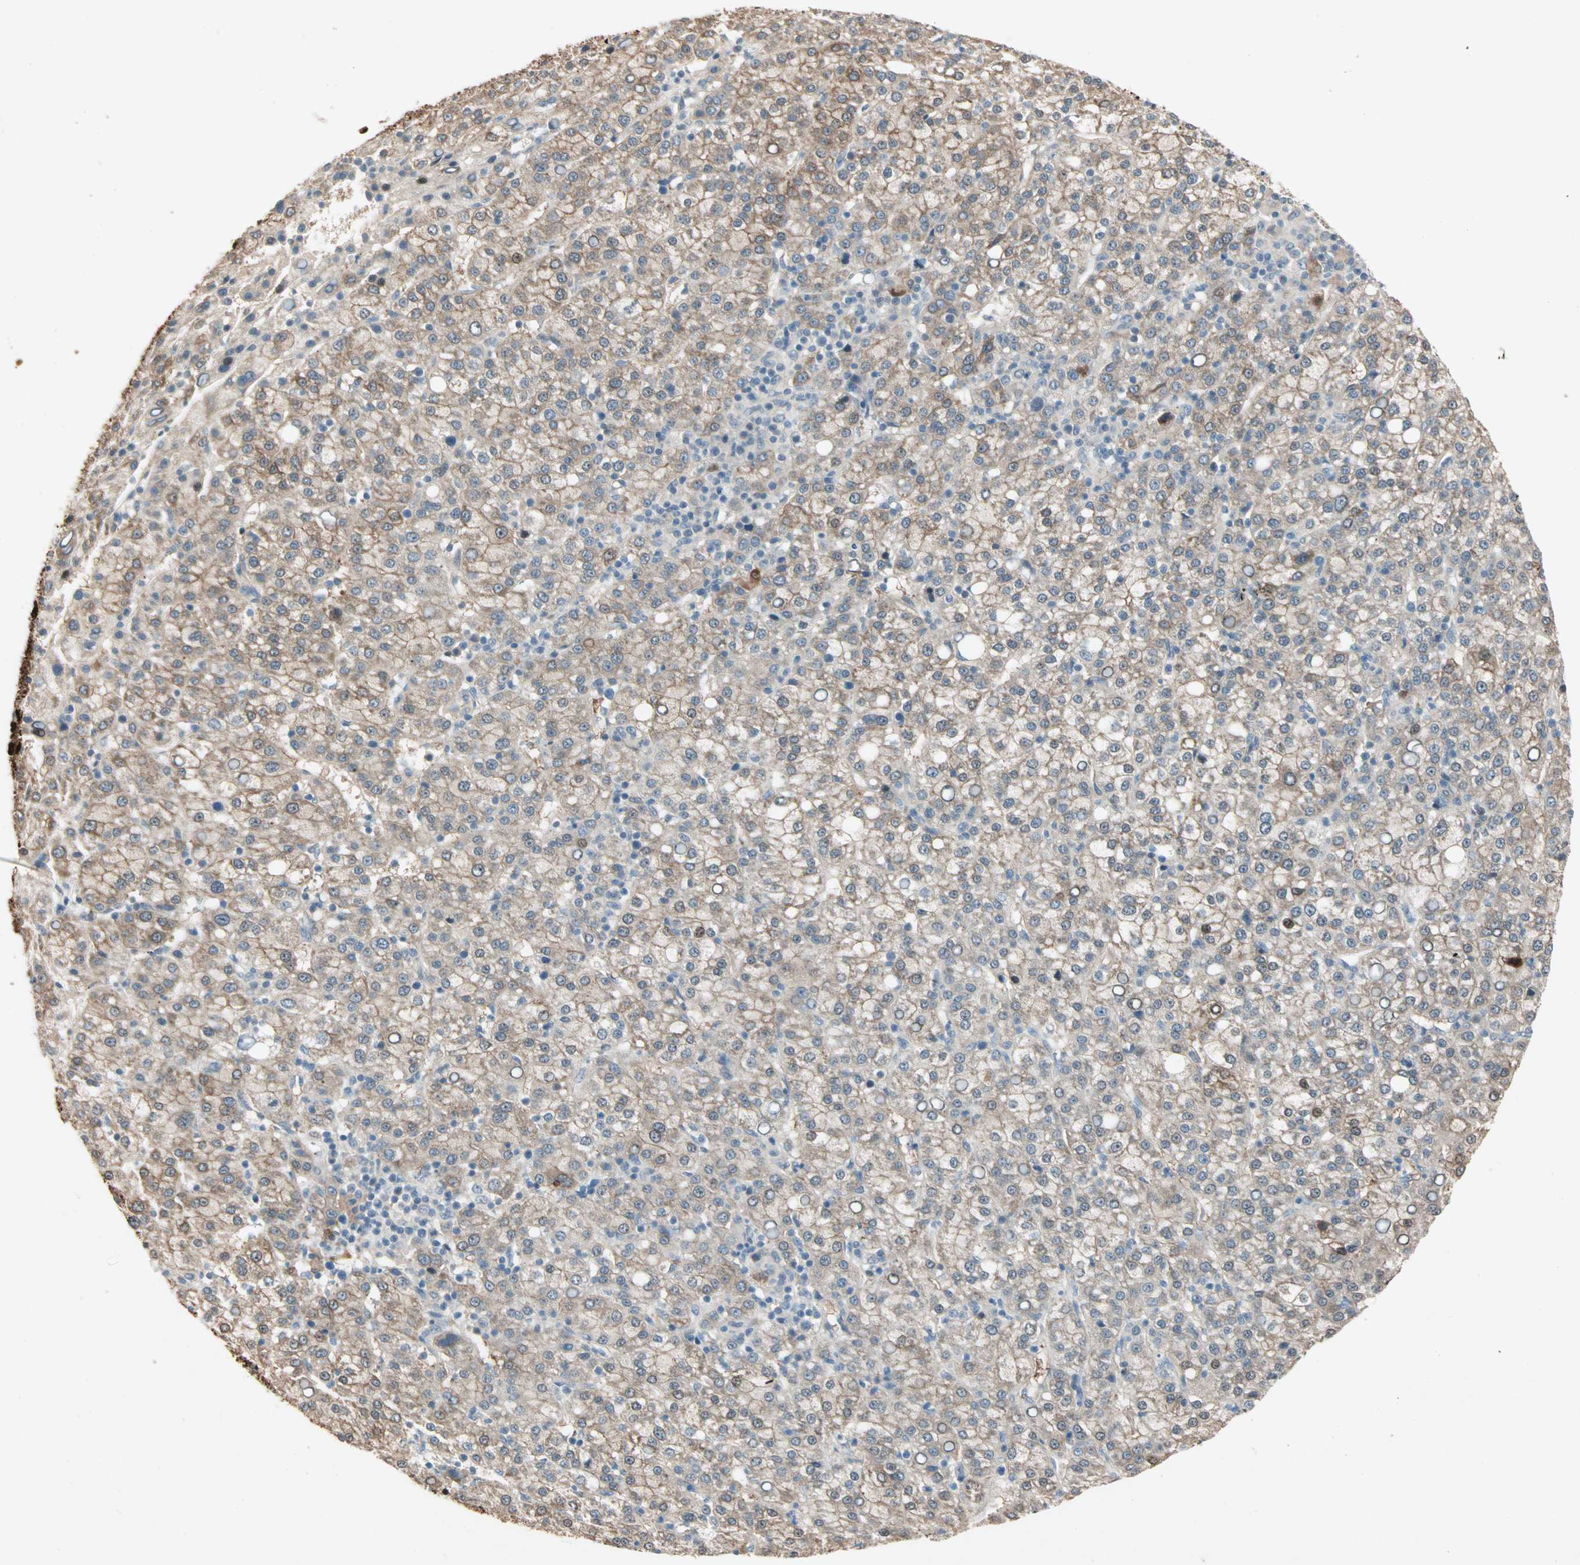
{"staining": {"intensity": "weak", "quantity": ">75%", "location": "cytoplasmic/membranous"}, "tissue": "liver cancer", "cell_type": "Tumor cells", "image_type": "cancer", "snomed": [{"axis": "morphology", "description": "Carcinoma, Hepatocellular, NOS"}, {"axis": "topography", "description": "Liver"}], "caption": "A photomicrograph showing weak cytoplasmic/membranous expression in about >75% of tumor cells in liver hepatocellular carcinoma, as visualized by brown immunohistochemical staining.", "gene": "RTL6", "patient": {"sex": "female", "age": 58}}